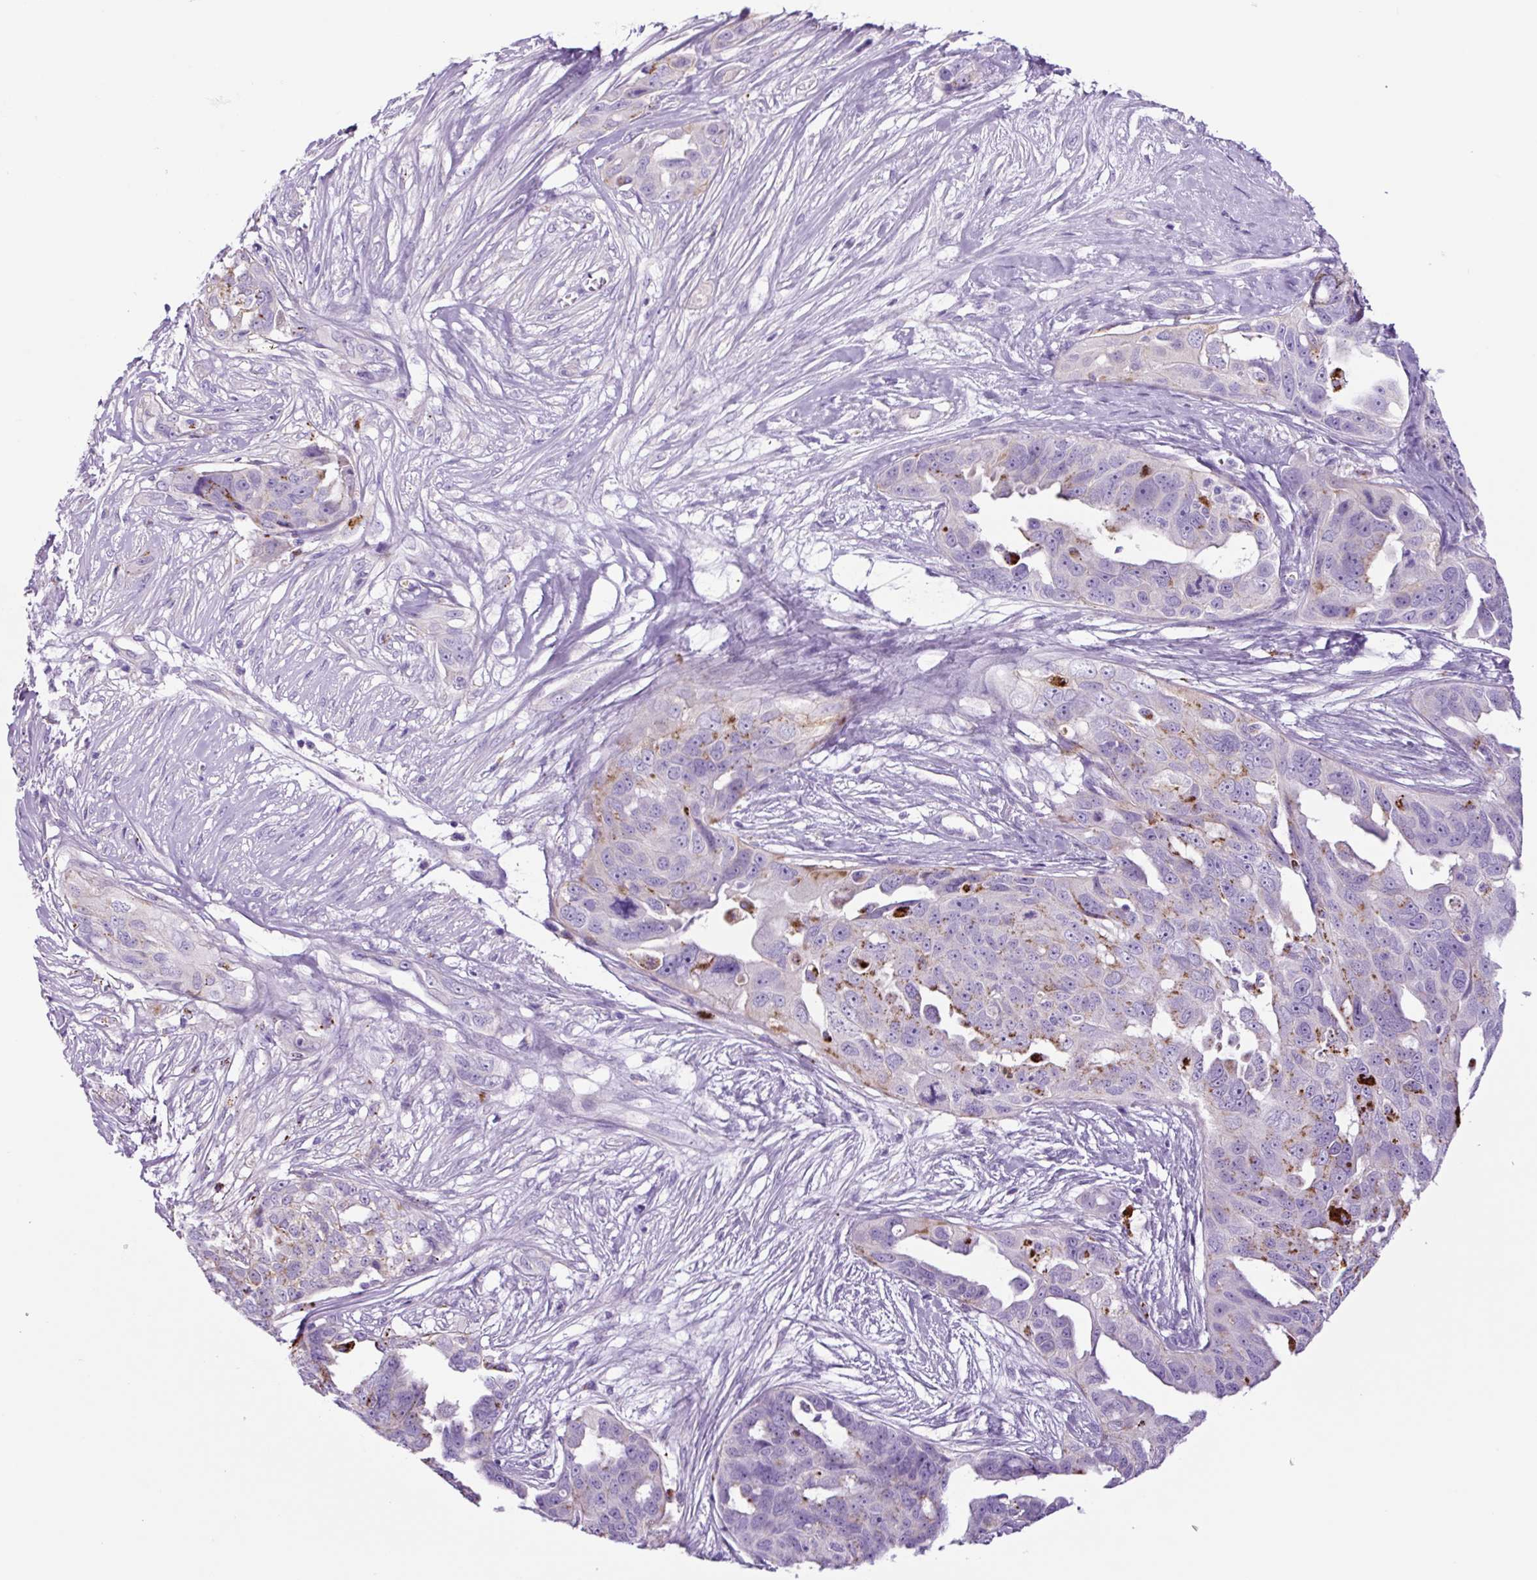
{"staining": {"intensity": "weak", "quantity": "<25%", "location": "cytoplasmic/membranous"}, "tissue": "ovarian cancer", "cell_type": "Tumor cells", "image_type": "cancer", "snomed": [{"axis": "morphology", "description": "Carcinoma, endometroid"}, {"axis": "topography", "description": "Ovary"}], "caption": "DAB (3,3'-diaminobenzidine) immunohistochemical staining of ovarian cancer (endometroid carcinoma) exhibits no significant staining in tumor cells.", "gene": "LCN10", "patient": {"sex": "female", "age": 70}}